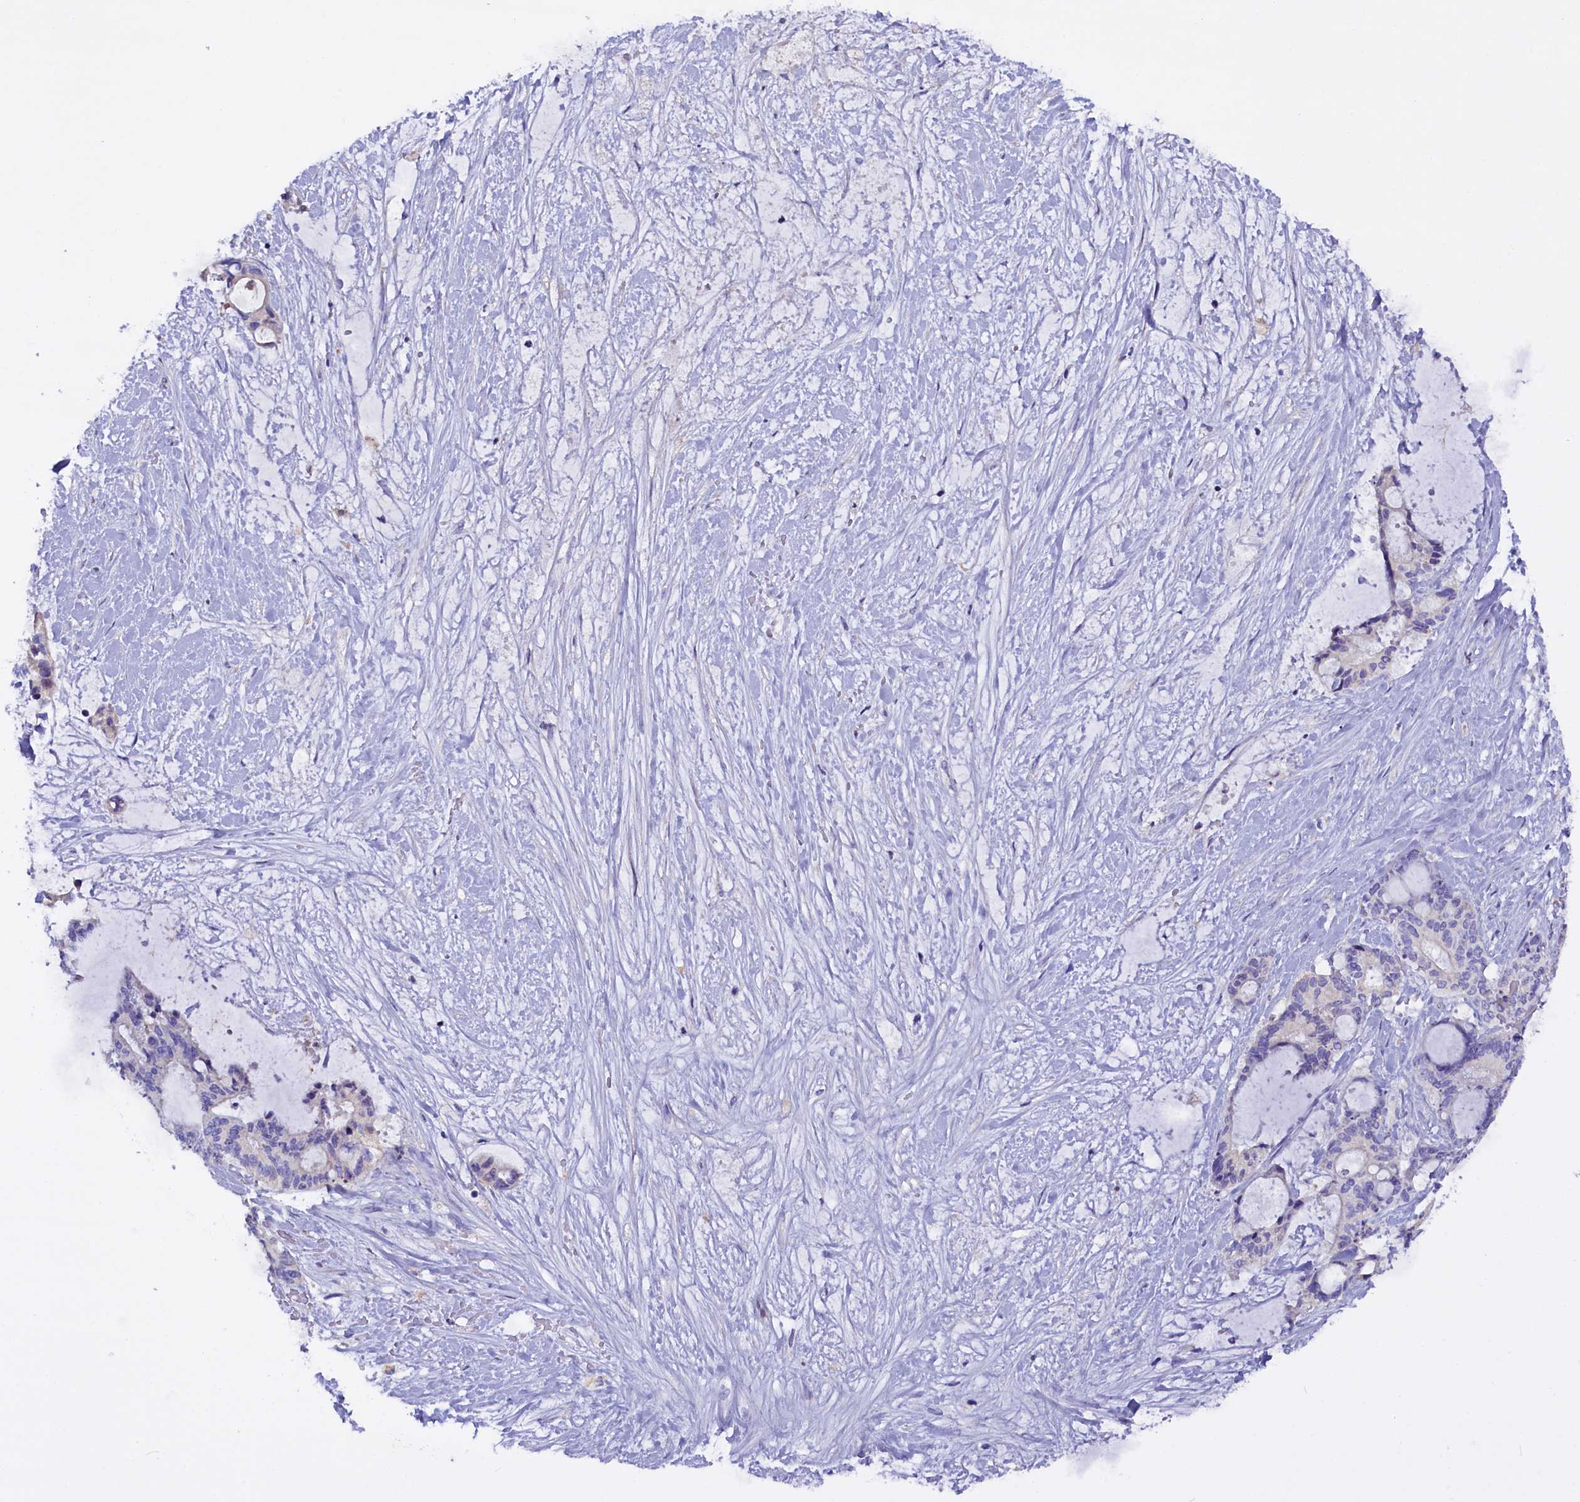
{"staining": {"intensity": "negative", "quantity": "none", "location": "none"}, "tissue": "liver cancer", "cell_type": "Tumor cells", "image_type": "cancer", "snomed": [{"axis": "morphology", "description": "Normal tissue, NOS"}, {"axis": "morphology", "description": "Cholangiocarcinoma"}, {"axis": "topography", "description": "Liver"}, {"axis": "topography", "description": "Peripheral nerve tissue"}], "caption": "Human liver cancer stained for a protein using immunohistochemistry (IHC) displays no staining in tumor cells.", "gene": "RTTN", "patient": {"sex": "female", "age": 73}}